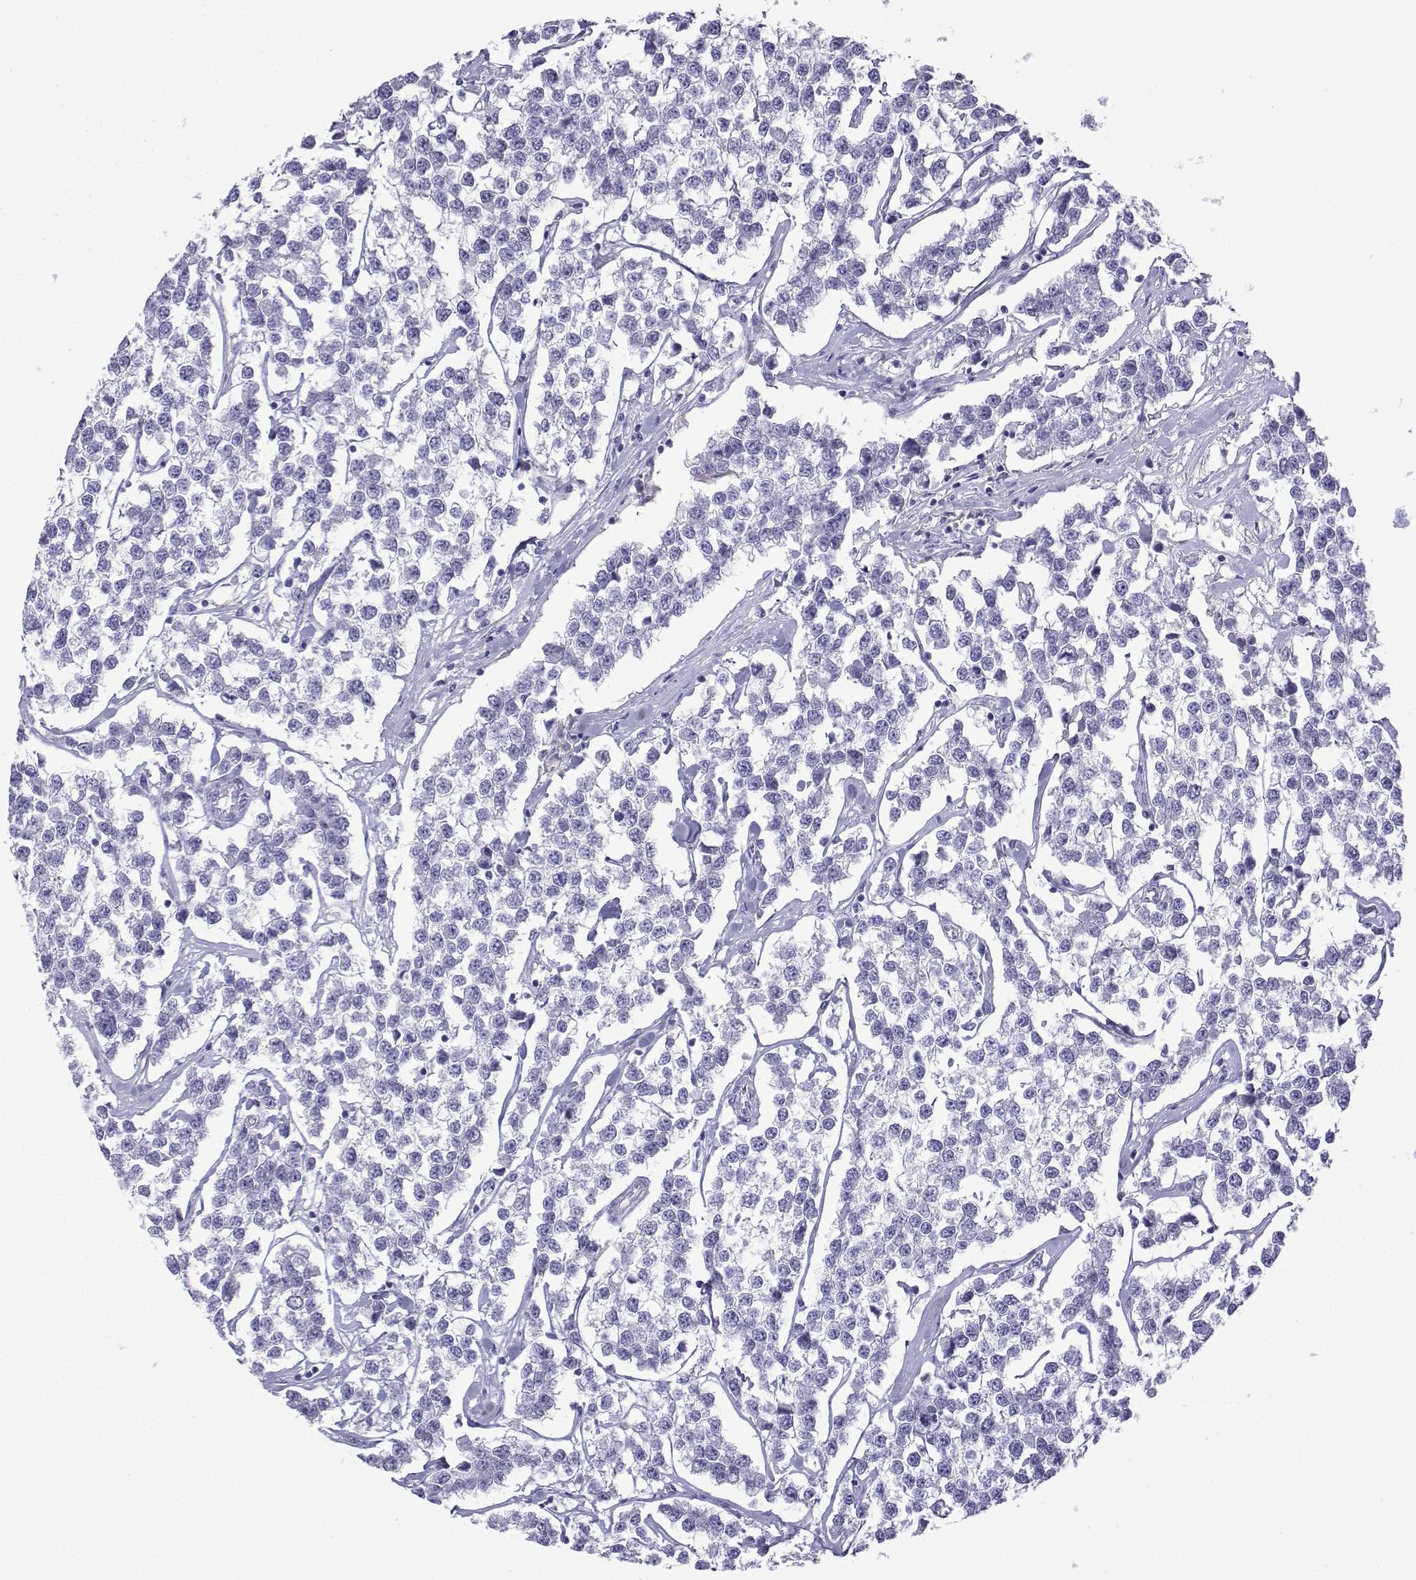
{"staining": {"intensity": "negative", "quantity": "none", "location": "none"}, "tissue": "testis cancer", "cell_type": "Tumor cells", "image_type": "cancer", "snomed": [{"axis": "morphology", "description": "Seminoma, NOS"}, {"axis": "topography", "description": "Testis"}], "caption": "Histopathology image shows no significant protein staining in tumor cells of testis cancer. Nuclei are stained in blue.", "gene": "CFAP70", "patient": {"sex": "male", "age": 59}}